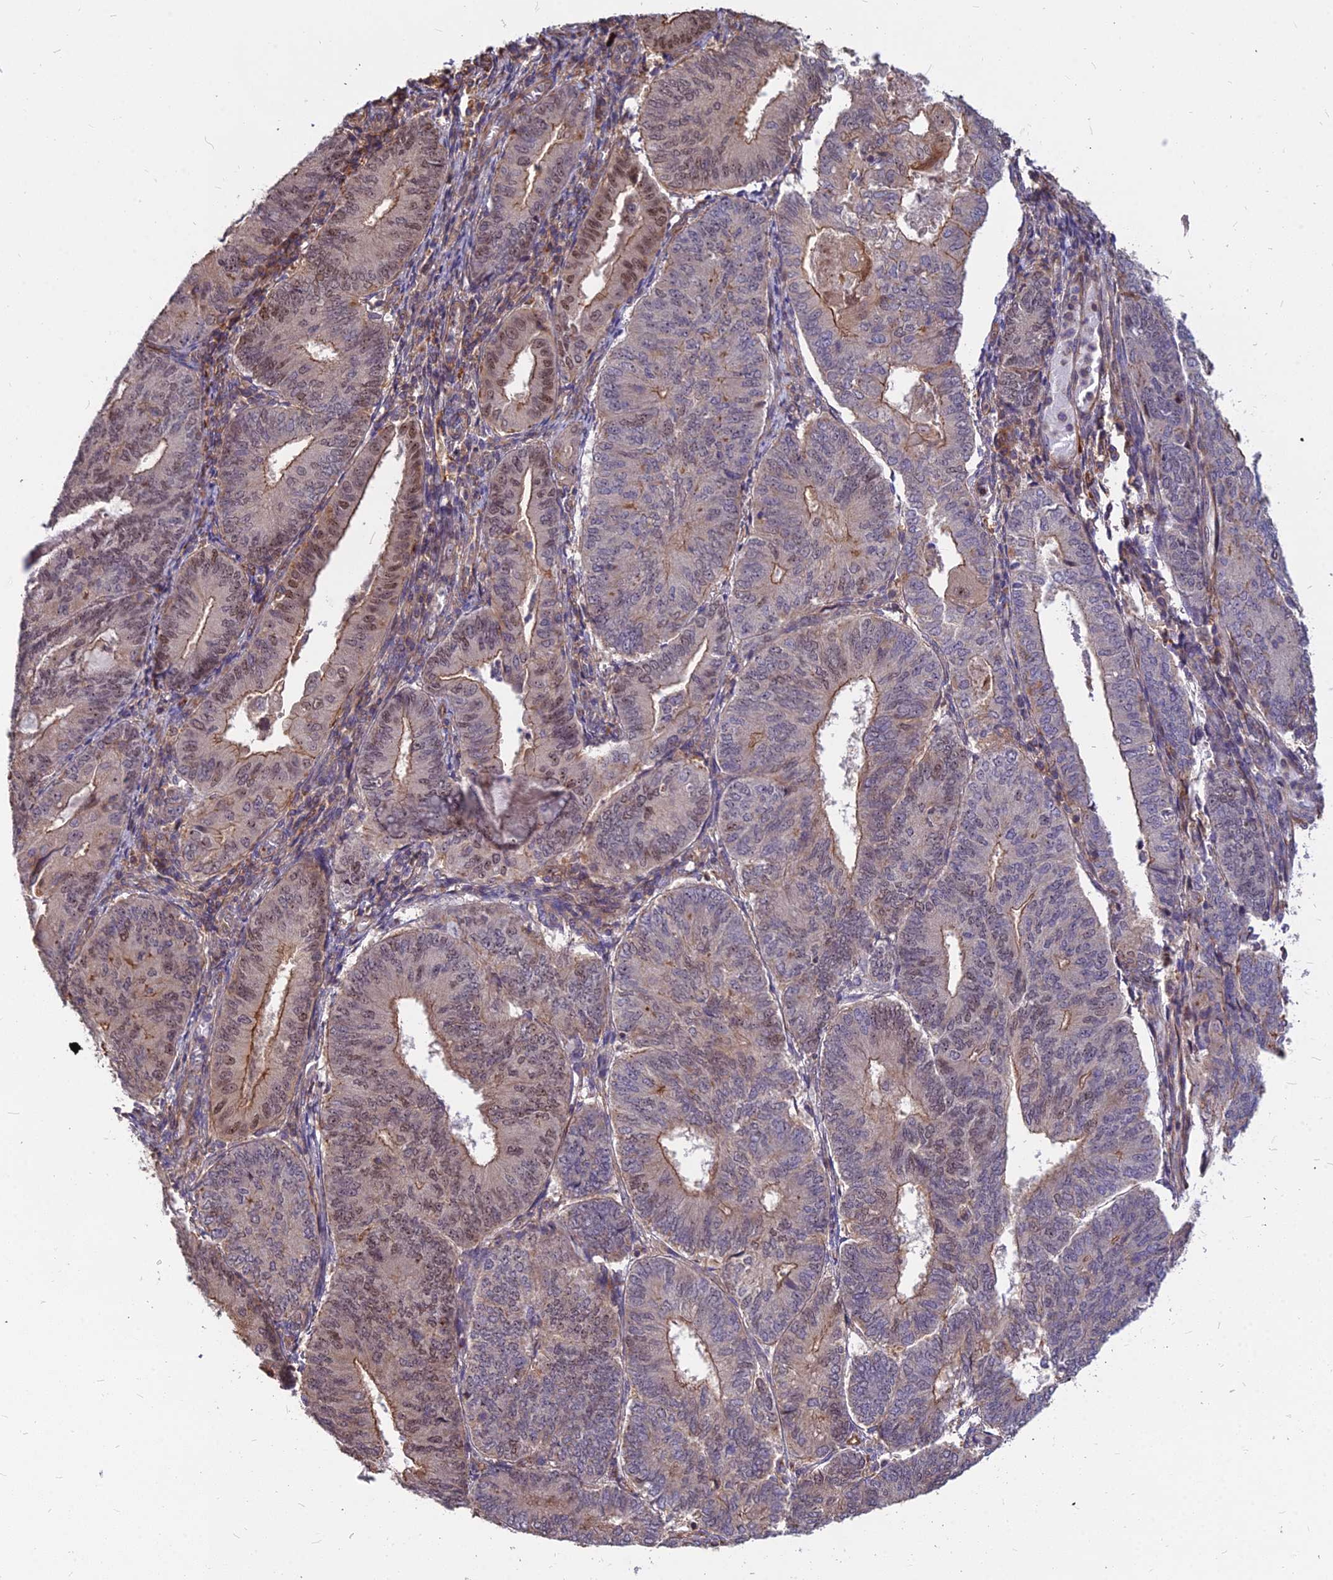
{"staining": {"intensity": "moderate", "quantity": "<25%", "location": "cytoplasmic/membranous,nuclear"}, "tissue": "endometrial cancer", "cell_type": "Tumor cells", "image_type": "cancer", "snomed": [{"axis": "morphology", "description": "Adenocarcinoma, NOS"}, {"axis": "topography", "description": "Endometrium"}], "caption": "Endometrial adenocarcinoma was stained to show a protein in brown. There is low levels of moderate cytoplasmic/membranous and nuclear staining in approximately <25% of tumor cells.", "gene": "TCEA3", "patient": {"sex": "female", "age": 81}}